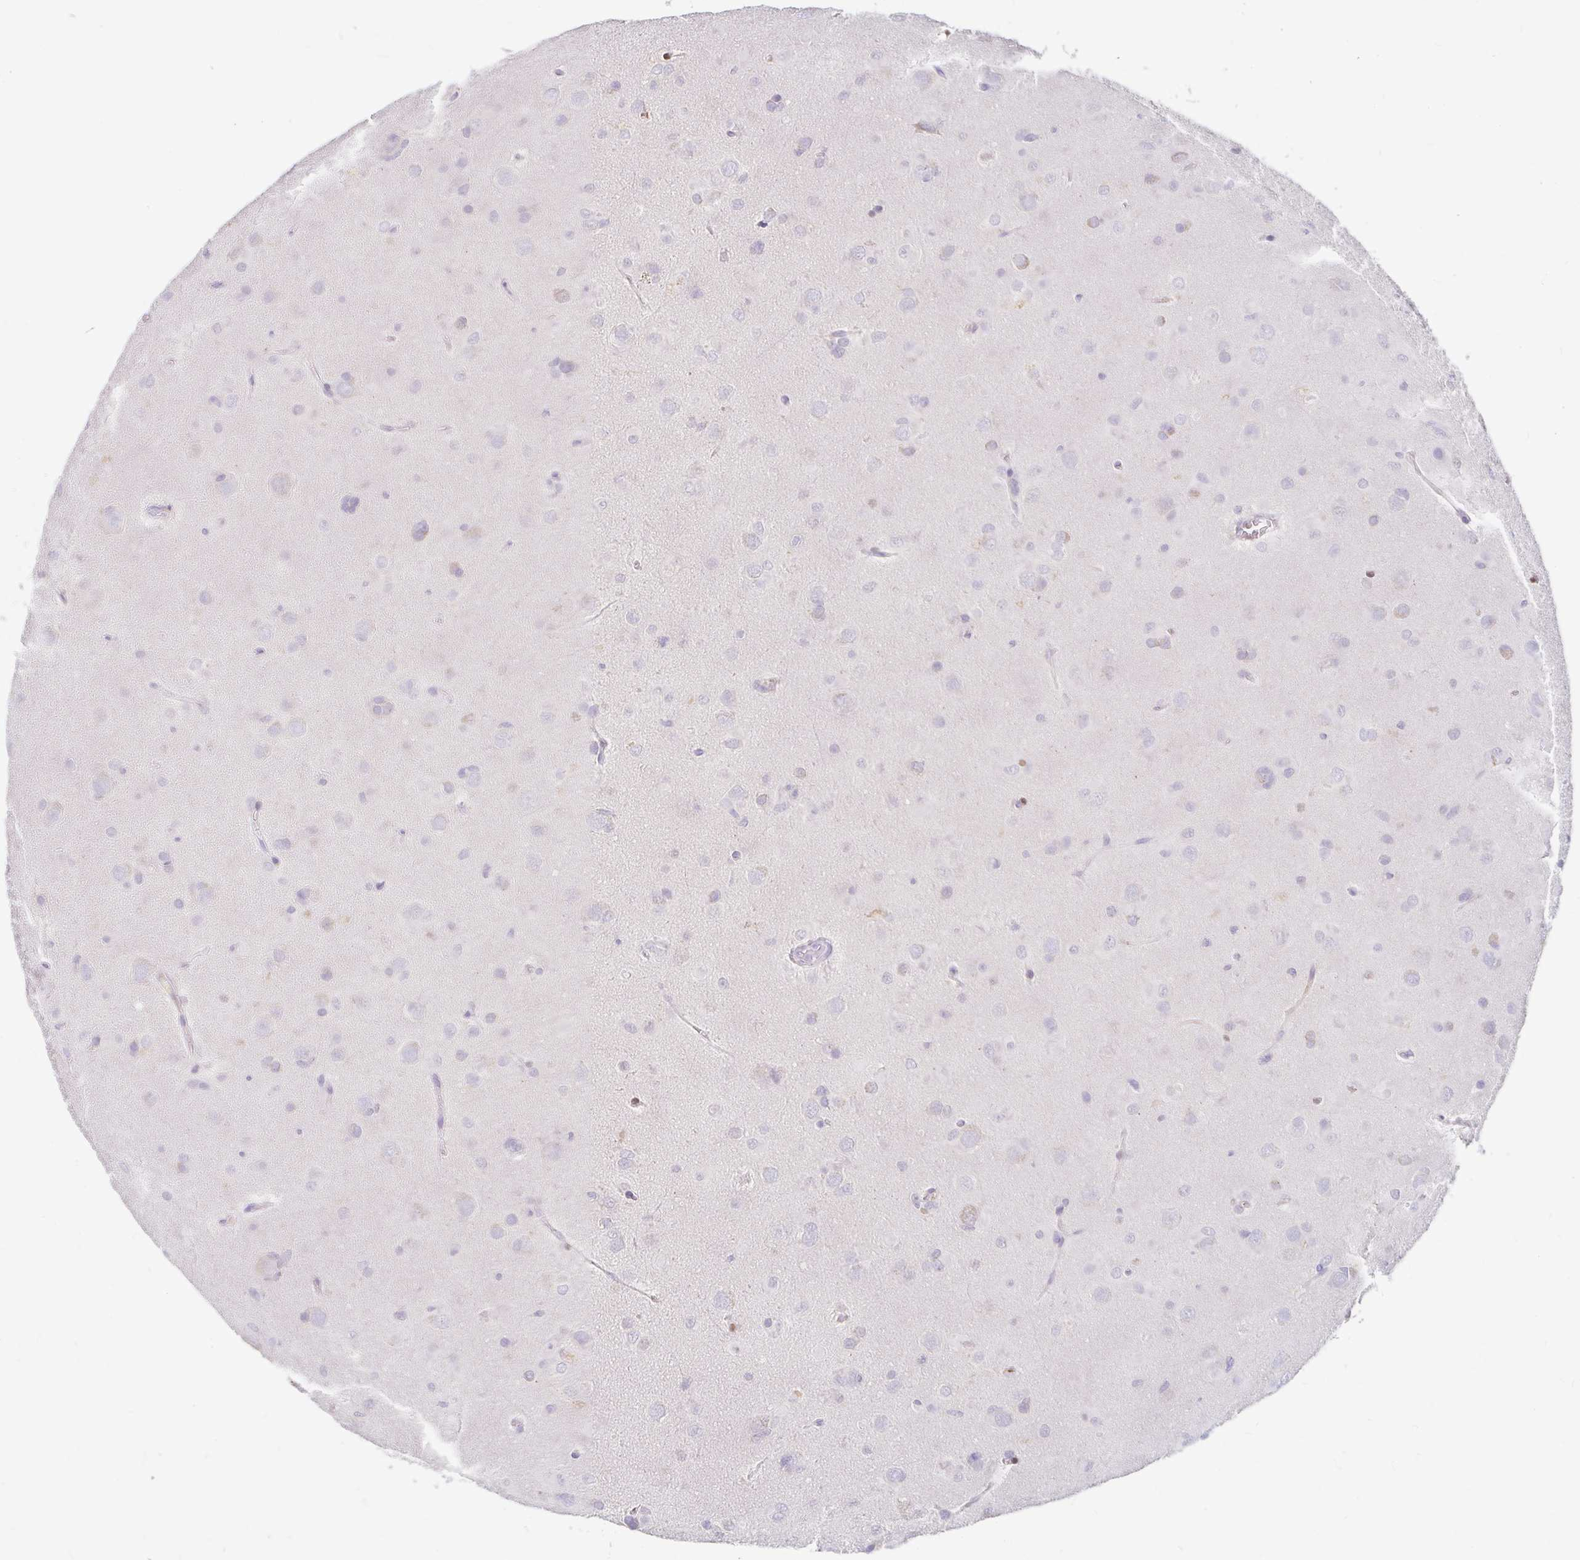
{"staining": {"intensity": "negative", "quantity": "none", "location": "none"}, "tissue": "glioma", "cell_type": "Tumor cells", "image_type": "cancer", "snomed": [{"axis": "morphology", "description": "Glioma, malignant, Low grade"}, {"axis": "topography", "description": "Brain"}], "caption": "Tumor cells are negative for protein expression in human glioma.", "gene": "ADH1A", "patient": {"sex": "male", "age": 58}}